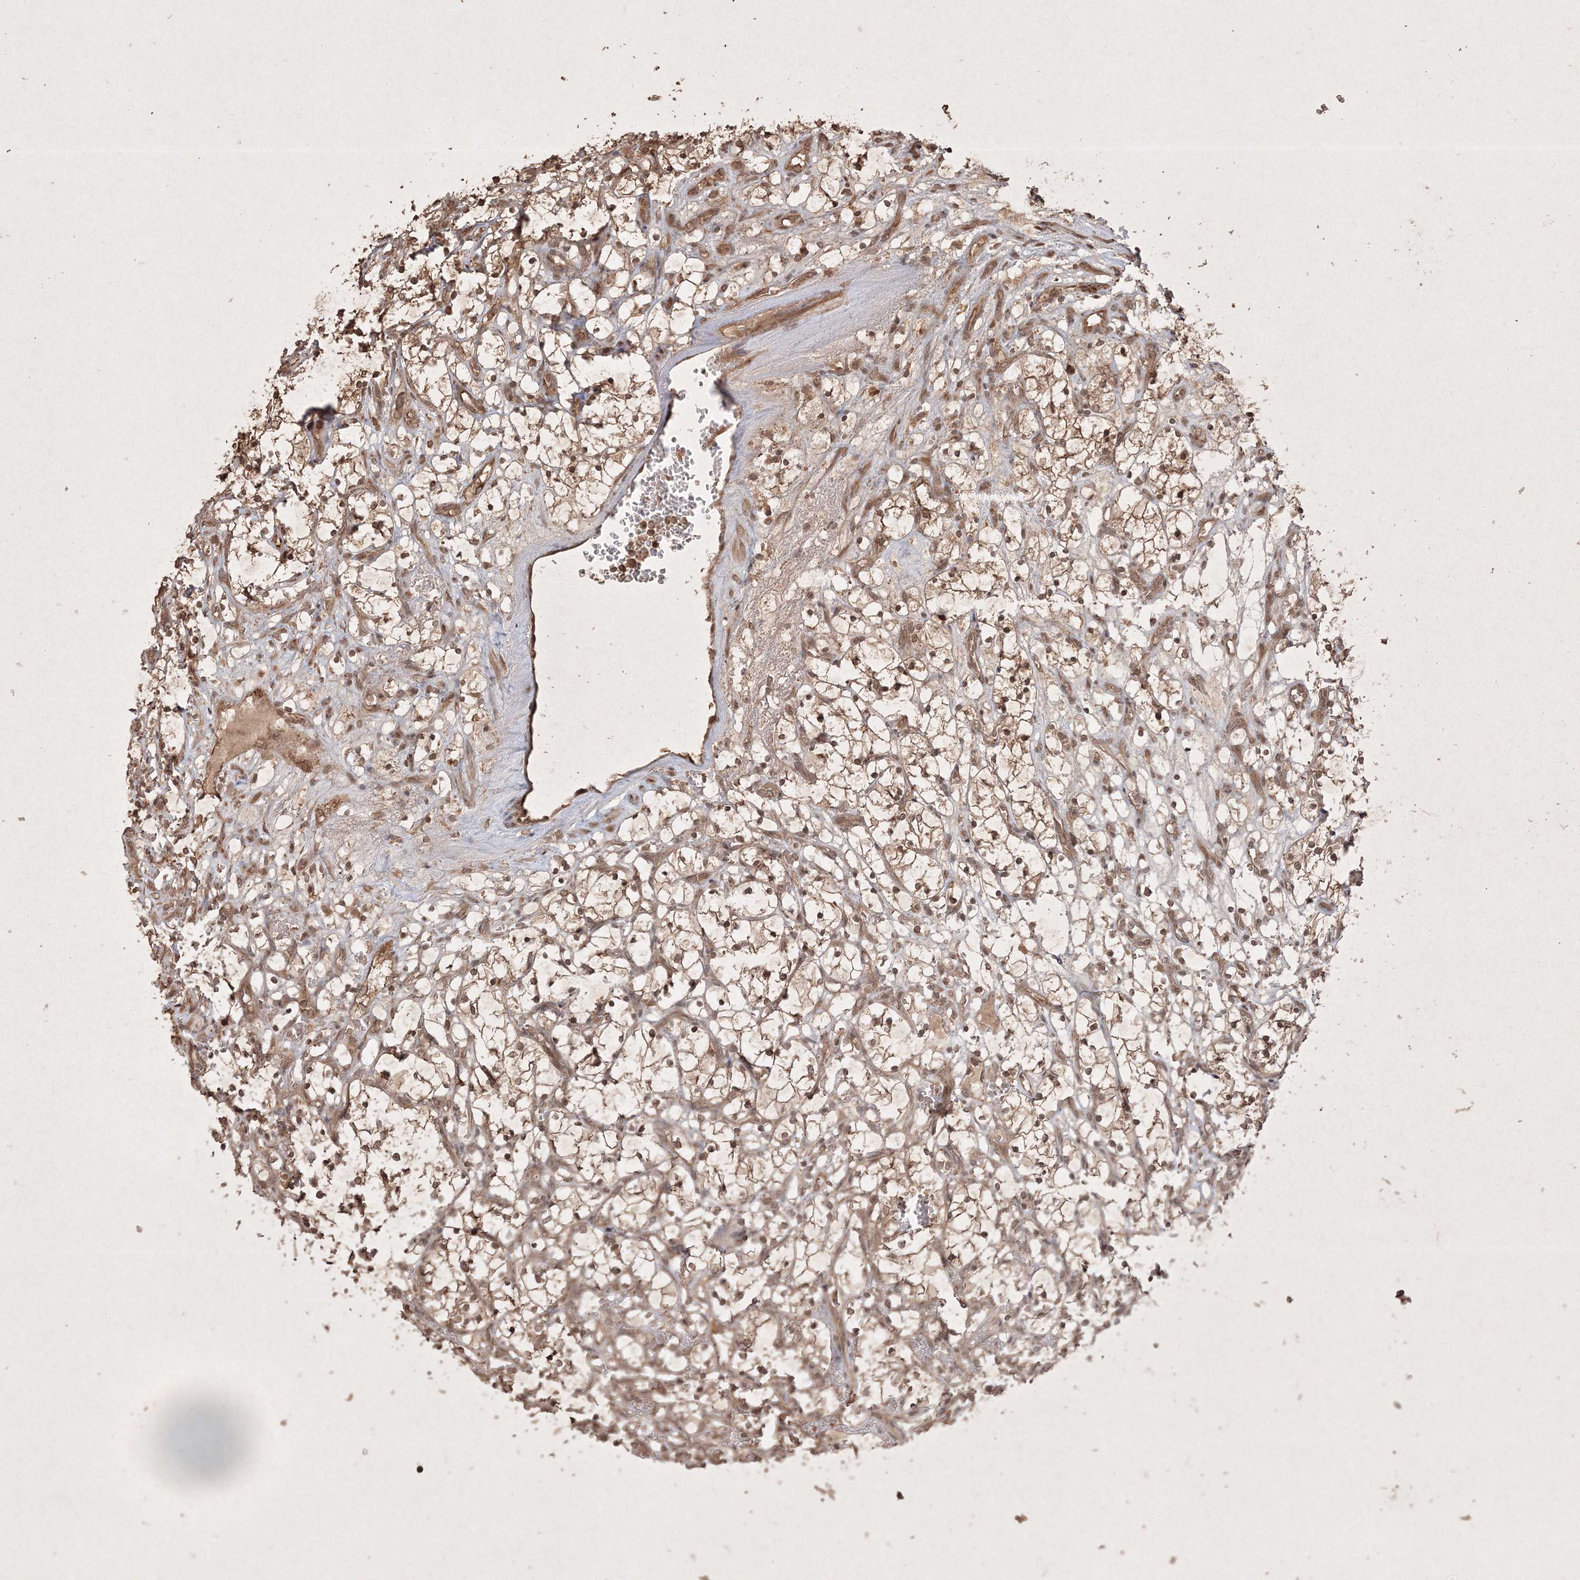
{"staining": {"intensity": "weak", "quantity": ">75%", "location": "cytoplasmic/membranous"}, "tissue": "renal cancer", "cell_type": "Tumor cells", "image_type": "cancer", "snomed": [{"axis": "morphology", "description": "Adenocarcinoma, NOS"}, {"axis": "topography", "description": "Kidney"}], "caption": "An IHC photomicrograph of neoplastic tissue is shown. Protein staining in brown highlights weak cytoplasmic/membranous positivity in renal cancer within tumor cells.", "gene": "PELI3", "patient": {"sex": "female", "age": 69}}